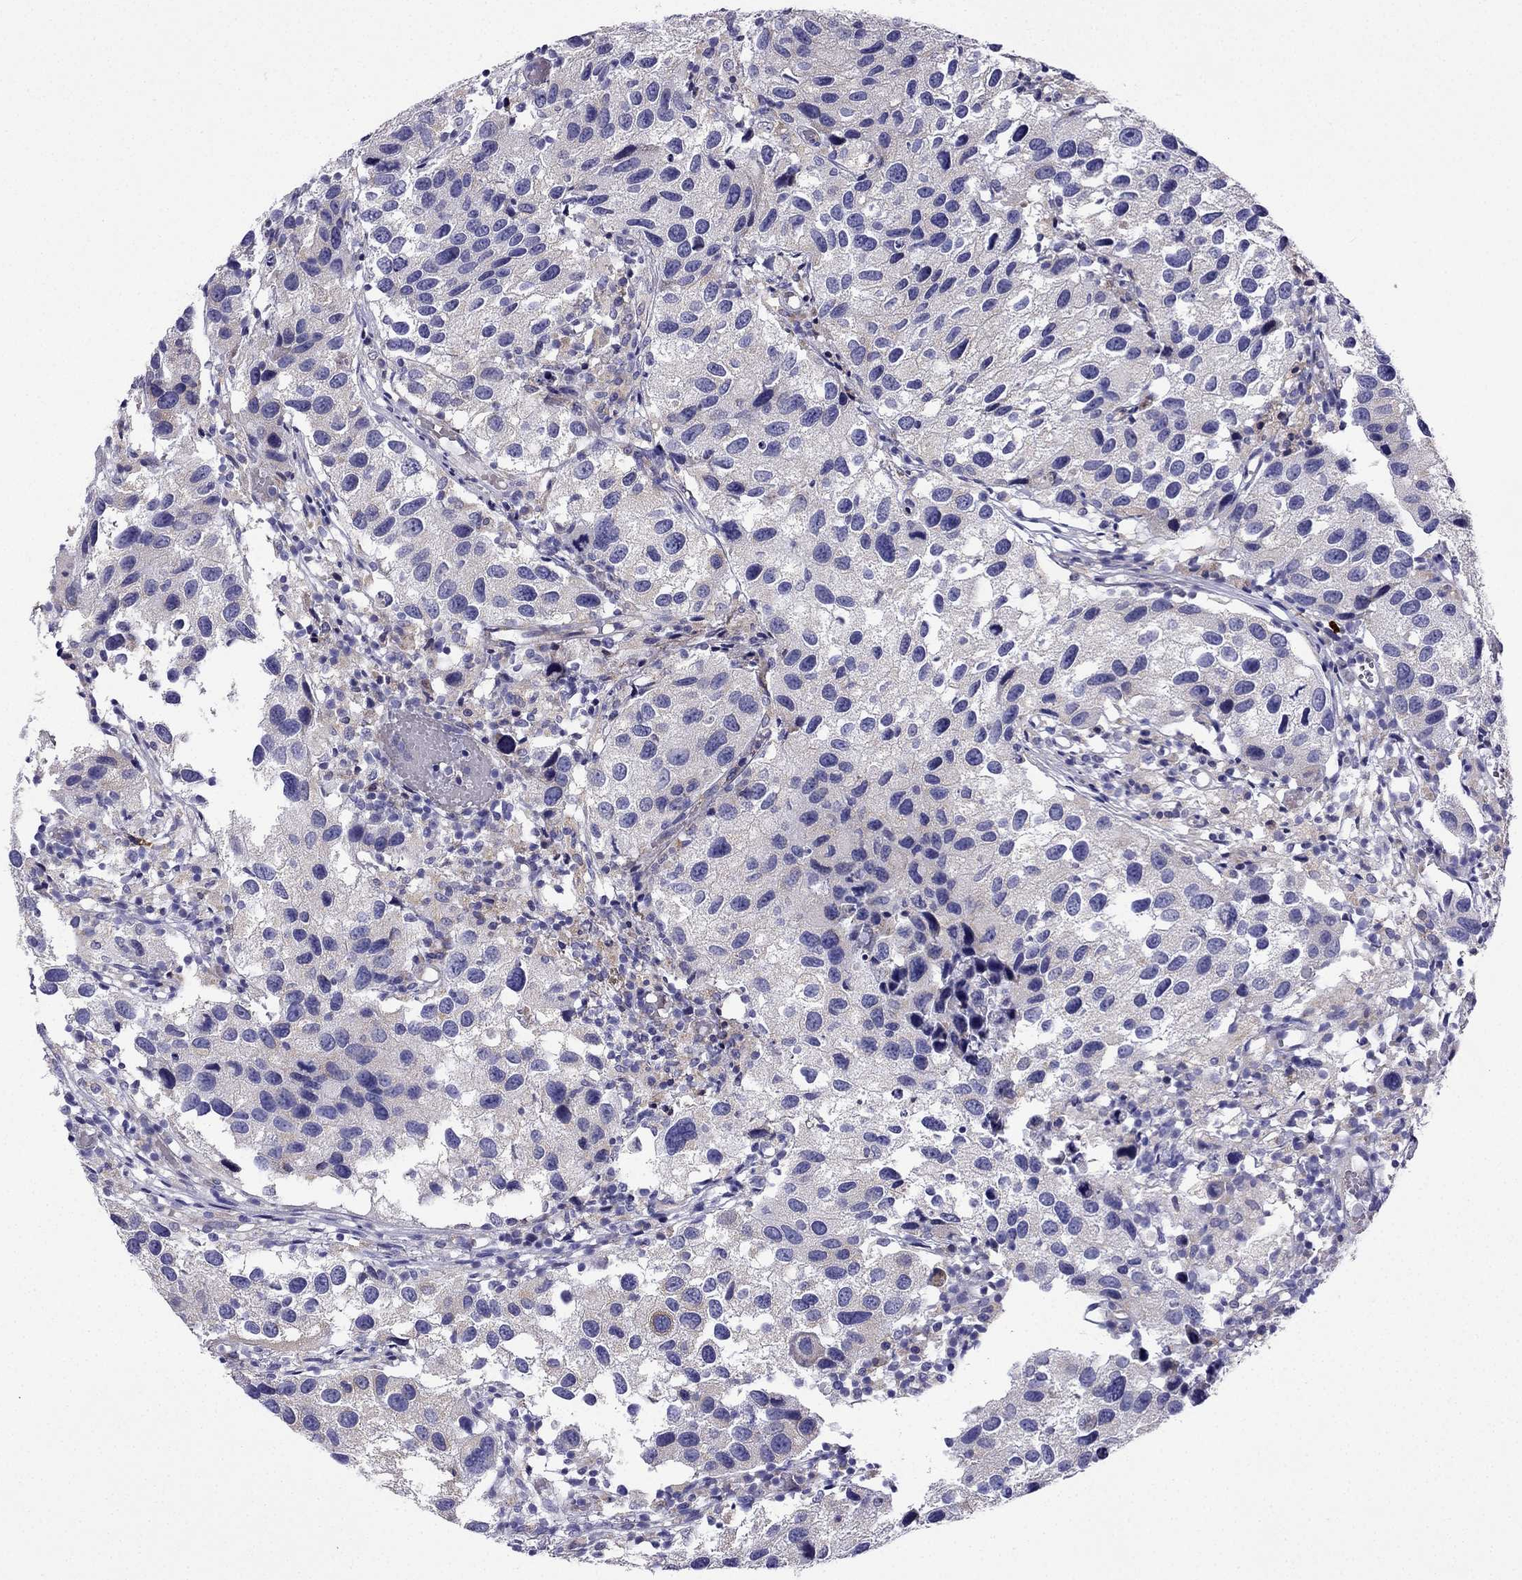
{"staining": {"intensity": "negative", "quantity": "none", "location": "none"}, "tissue": "urothelial cancer", "cell_type": "Tumor cells", "image_type": "cancer", "snomed": [{"axis": "morphology", "description": "Urothelial carcinoma, High grade"}, {"axis": "topography", "description": "Urinary bladder"}], "caption": "Immunohistochemistry micrograph of neoplastic tissue: human urothelial cancer stained with DAB (3,3'-diaminobenzidine) demonstrates no significant protein positivity in tumor cells. (Immunohistochemistry (ihc), brightfield microscopy, high magnification).", "gene": "KIF5A", "patient": {"sex": "male", "age": 79}}